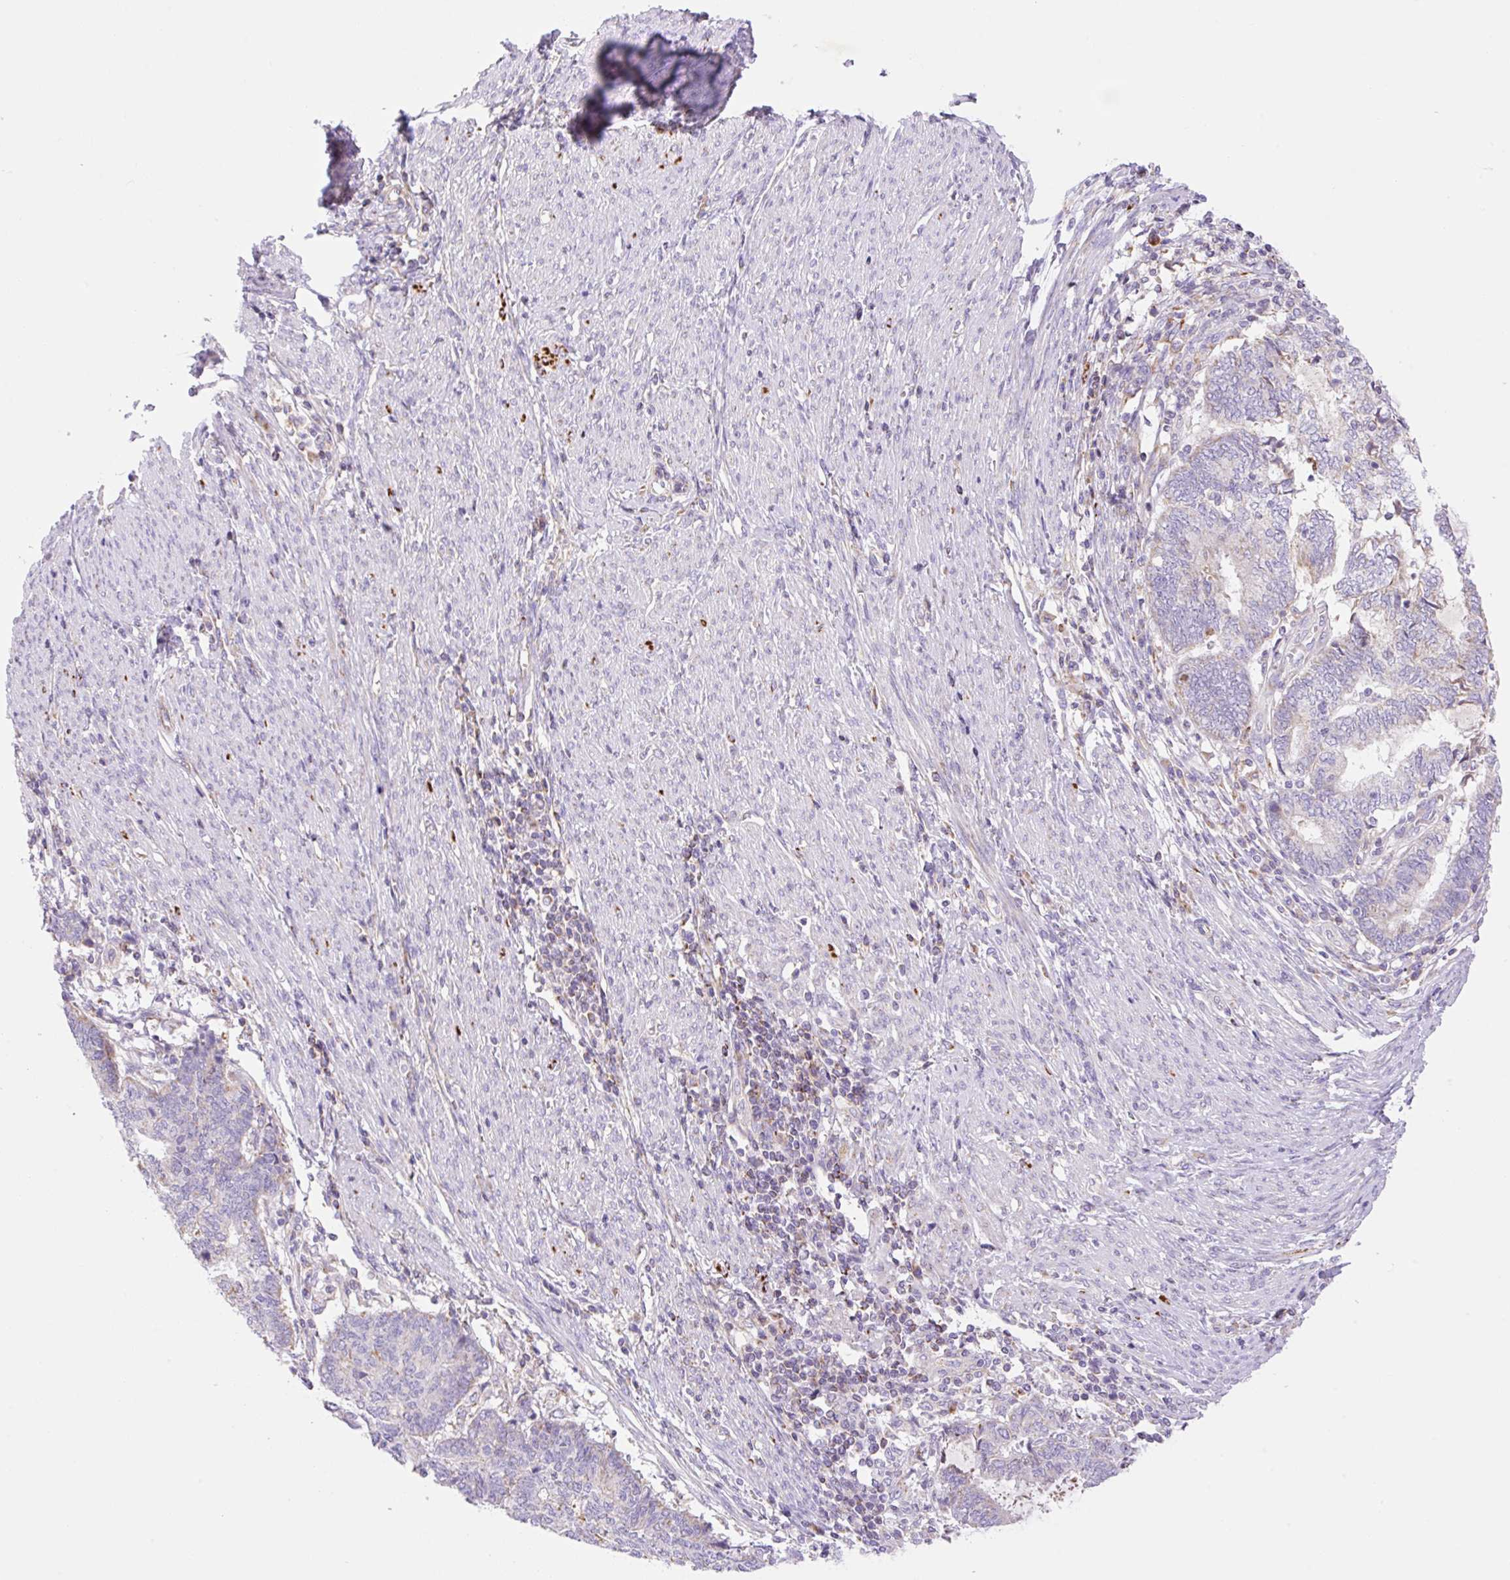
{"staining": {"intensity": "negative", "quantity": "none", "location": "none"}, "tissue": "endometrial cancer", "cell_type": "Tumor cells", "image_type": "cancer", "snomed": [{"axis": "morphology", "description": "Adenocarcinoma, NOS"}, {"axis": "topography", "description": "Uterus"}, {"axis": "topography", "description": "Endometrium"}], "caption": "Endometrial adenocarcinoma was stained to show a protein in brown. There is no significant positivity in tumor cells.", "gene": "ETNK2", "patient": {"sex": "female", "age": 70}}